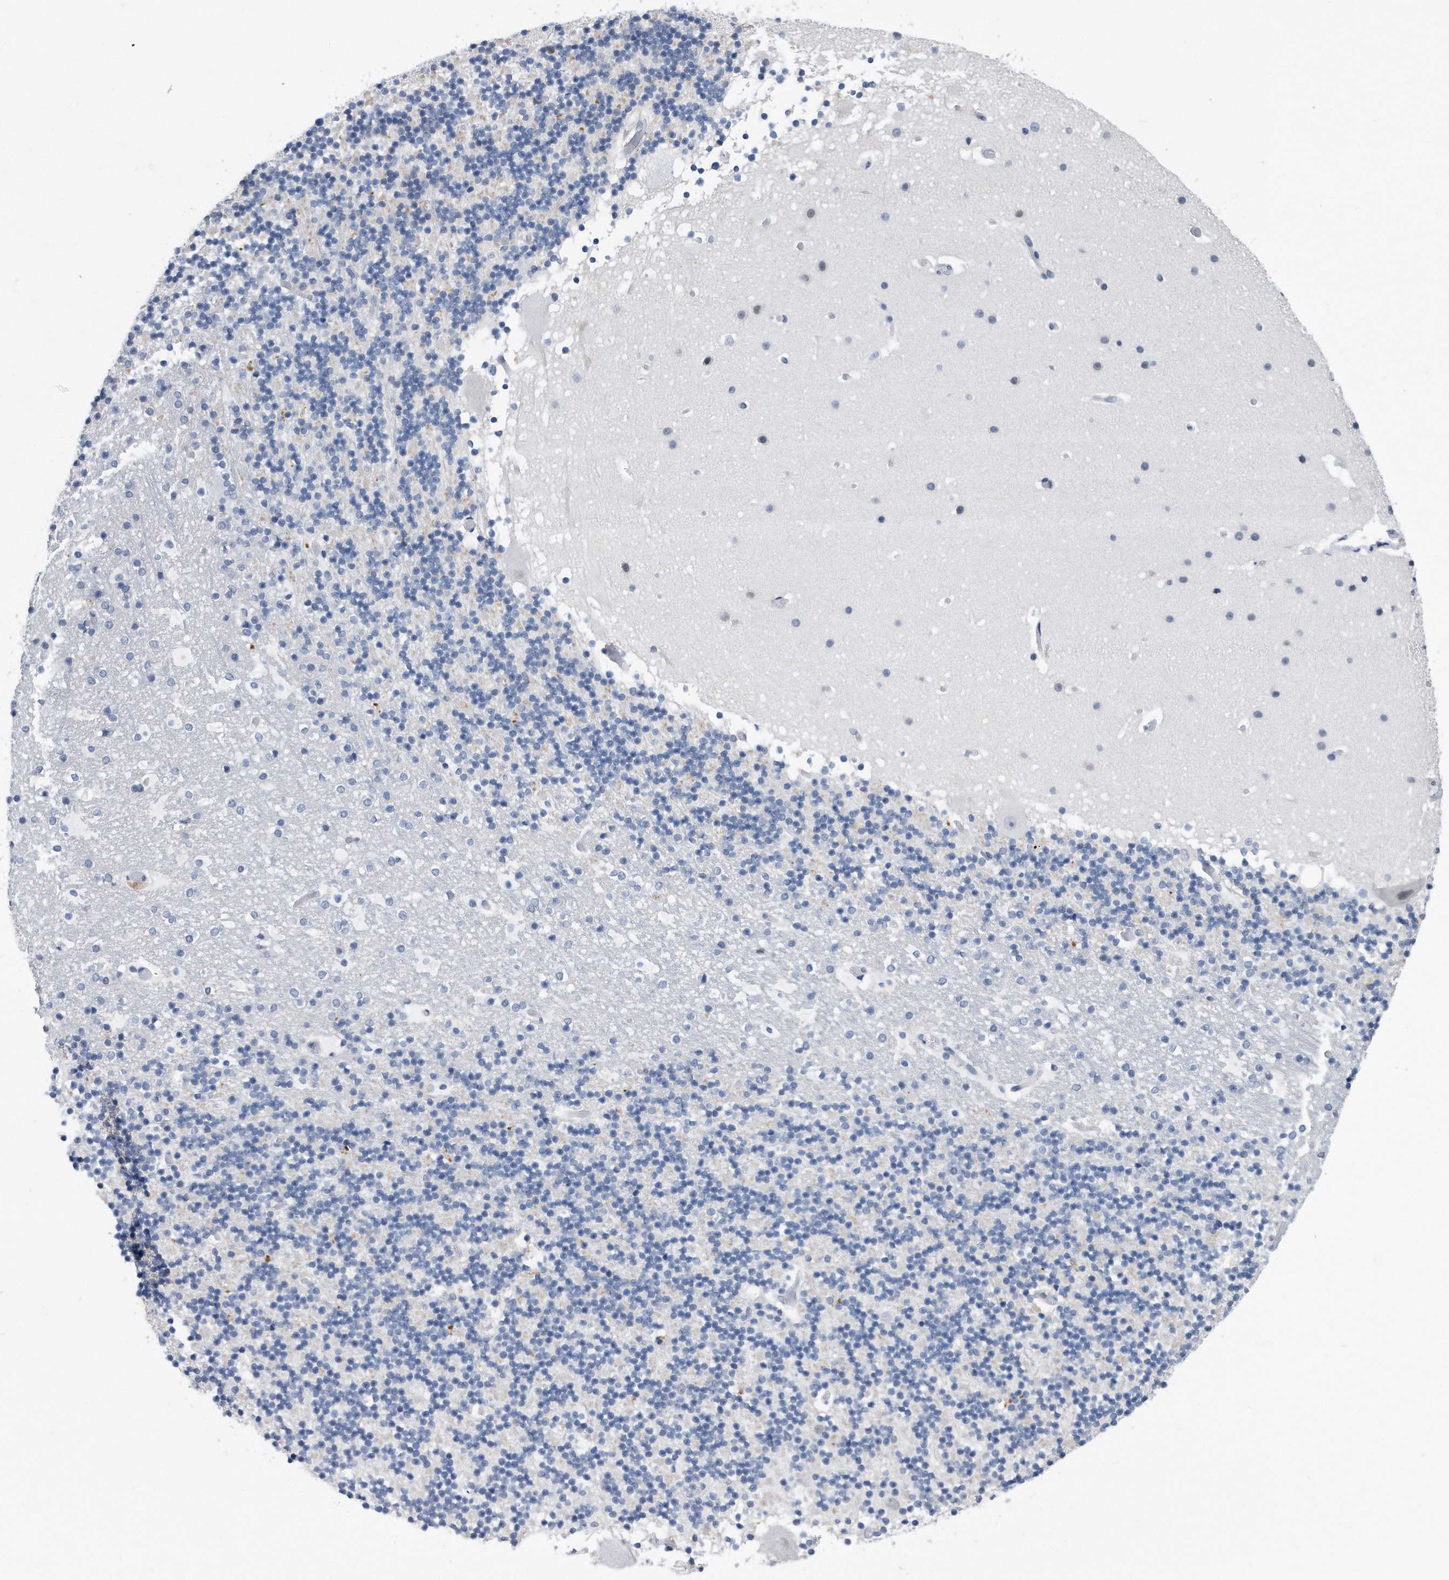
{"staining": {"intensity": "negative", "quantity": "none", "location": "none"}, "tissue": "cerebellum", "cell_type": "Cells in granular layer", "image_type": "normal", "snomed": [{"axis": "morphology", "description": "Normal tissue, NOS"}, {"axis": "topography", "description": "Cerebellum"}], "caption": "Human cerebellum stained for a protein using immunohistochemistry demonstrates no positivity in cells in granular layer.", "gene": "PCNA", "patient": {"sex": "male", "age": 57}}